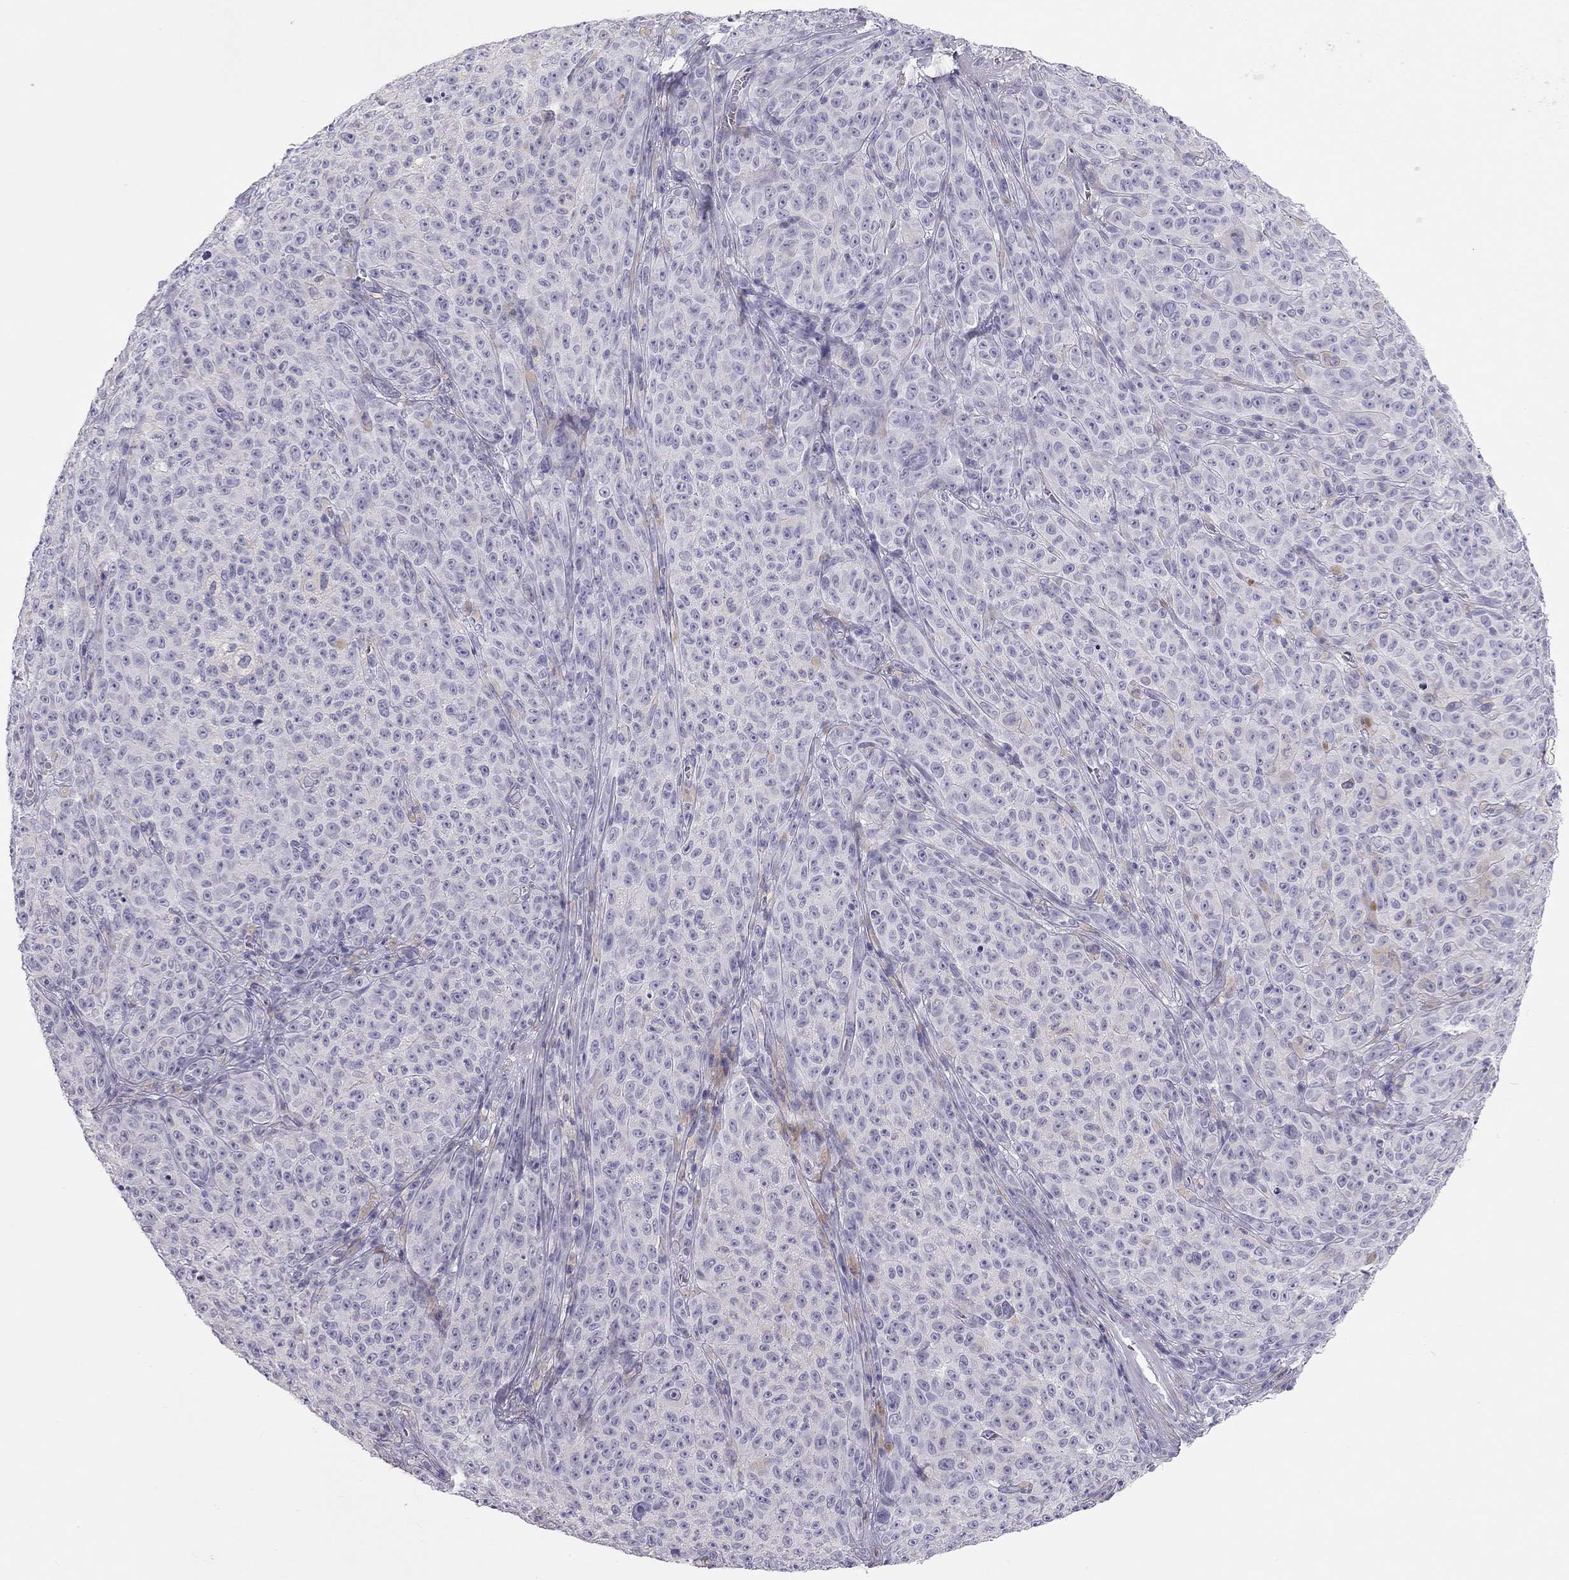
{"staining": {"intensity": "negative", "quantity": "none", "location": "none"}, "tissue": "melanoma", "cell_type": "Tumor cells", "image_type": "cancer", "snomed": [{"axis": "morphology", "description": "Malignant melanoma, NOS"}, {"axis": "topography", "description": "Skin"}], "caption": "Immunohistochemistry micrograph of human melanoma stained for a protein (brown), which exhibits no positivity in tumor cells.", "gene": "SPATA12", "patient": {"sex": "female", "age": 82}}